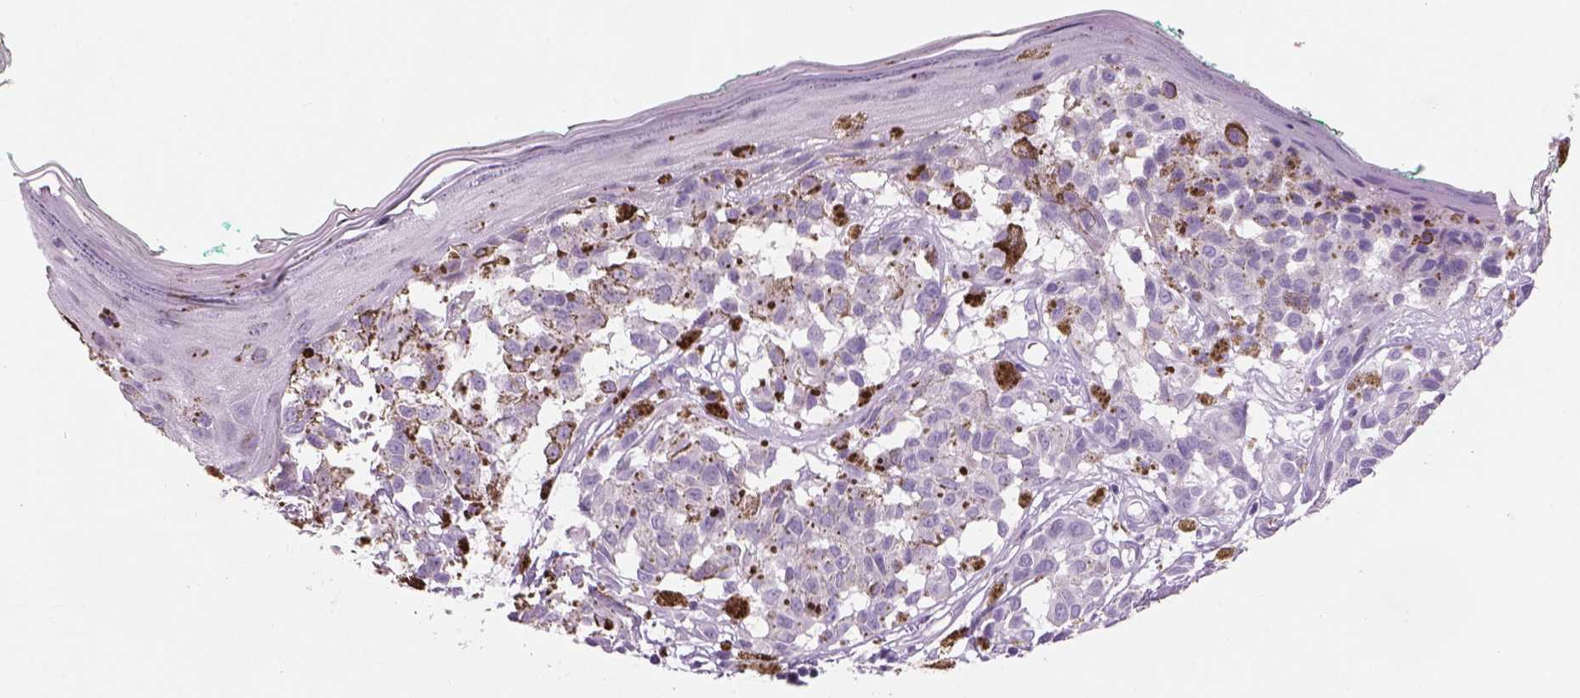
{"staining": {"intensity": "weak", "quantity": "<25%", "location": "cytoplasmic/membranous"}, "tissue": "melanoma", "cell_type": "Tumor cells", "image_type": "cancer", "snomed": [{"axis": "morphology", "description": "Malignant melanoma, NOS"}, {"axis": "topography", "description": "Skin"}], "caption": "The micrograph shows no staining of tumor cells in melanoma.", "gene": "KCNMB4", "patient": {"sex": "female", "age": 38}}